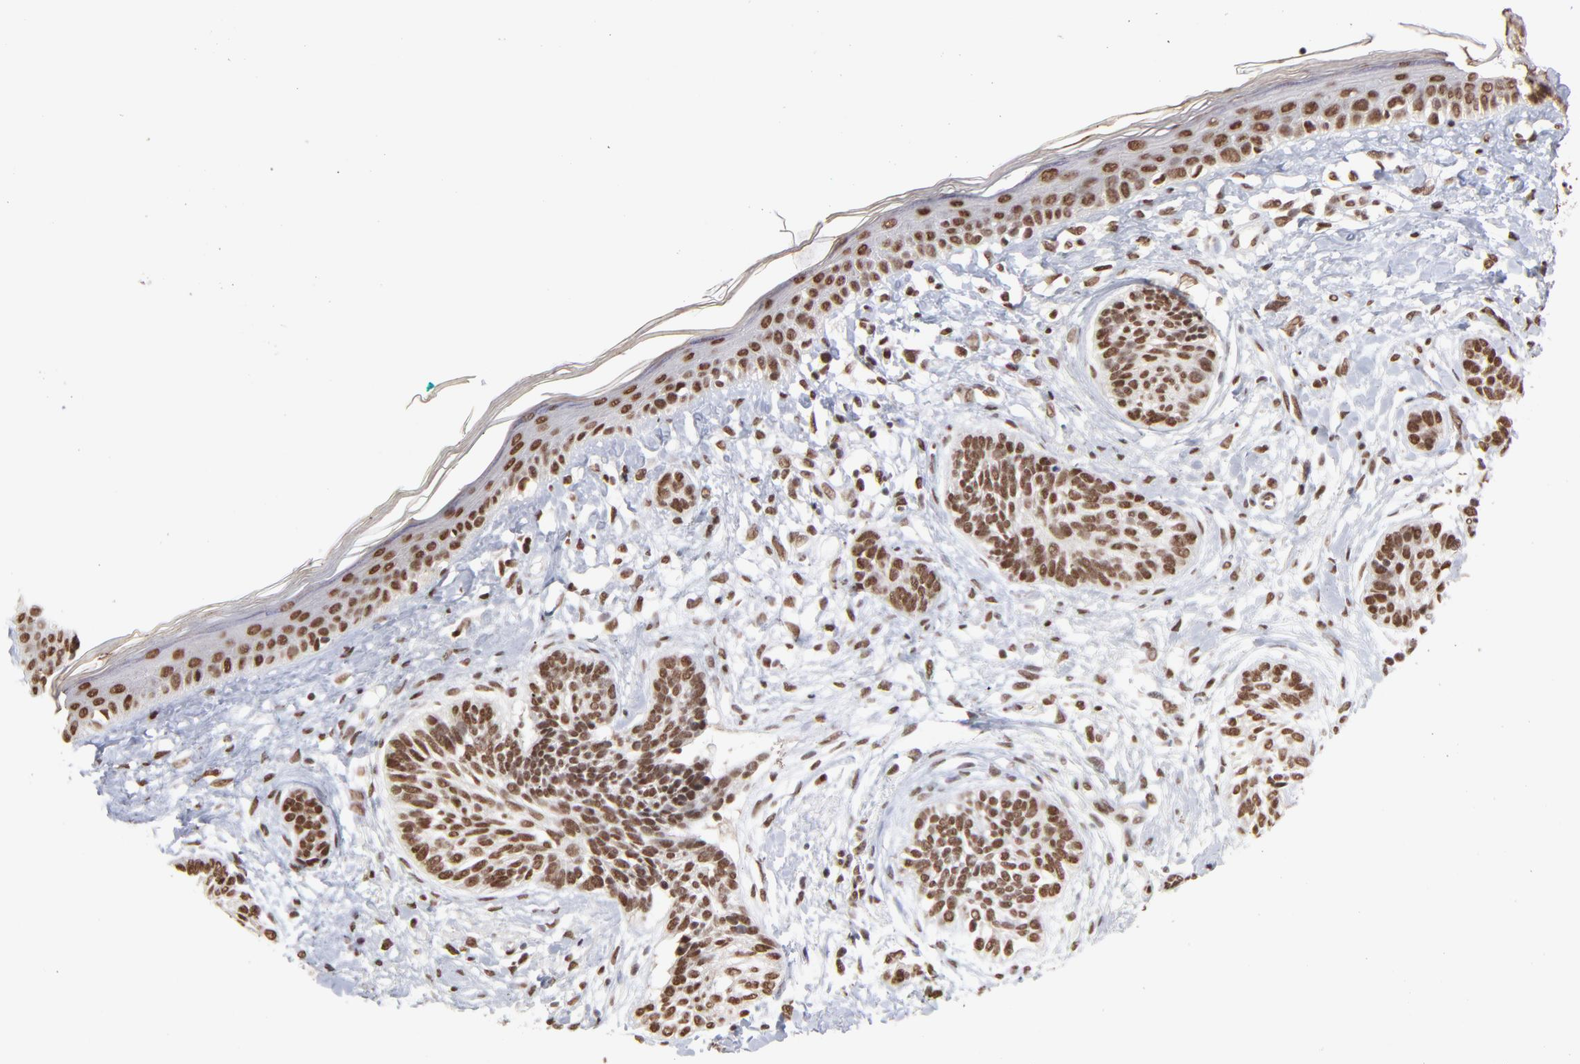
{"staining": {"intensity": "strong", "quantity": ">75%", "location": "nuclear"}, "tissue": "skin cancer", "cell_type": "Tumor cells", "image_type": "cancer", "snomed": [{"axis": "morphology", "description": "Normal tissue, NOS"}, {"axis": "morphology", "description": "Basal cell carcinoma"}, {"axis": "topography", "description": "Skin"}], "caption": "Basal cell carcinoma (skin) tissue displays strong nuclear positivity in about >75% of tumor cells", "gene": "ZNF3", "patient": {"sex": "male", "age": 63}}